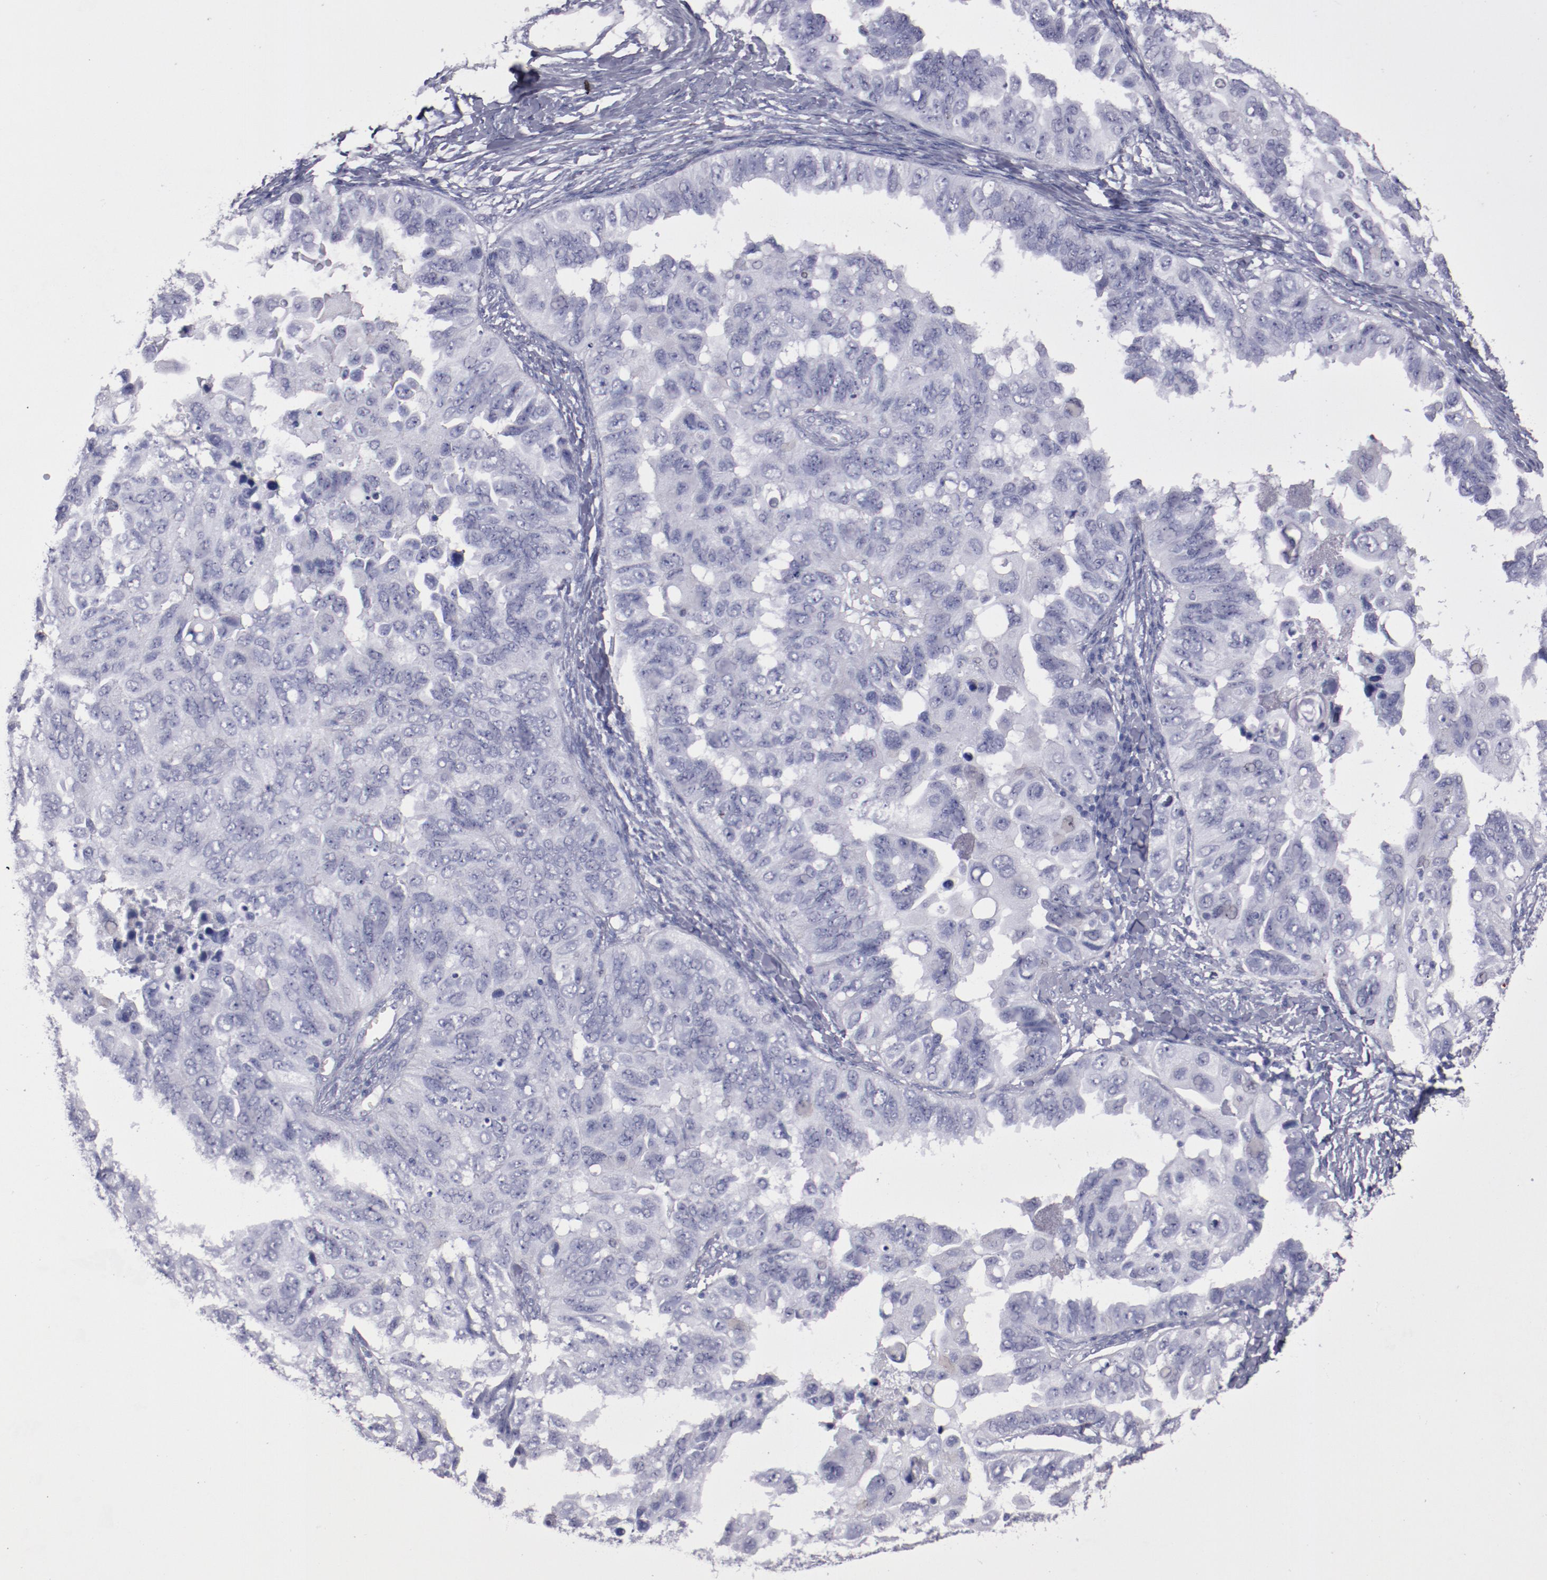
{"staining": {"intensity": "negative", "quantity": "none", "location": "none"}, "tissue": "ovarian cancer", "cell_type": "Tumor cells", "image_type": "cancer", "snomed": [{"axis": "morphology", "description": "Cystadenocarcinoma, serous, NOS"}, {"axis": "topography", "description": "Ovary"}], "caption": "Immunohistochemistry (IHC) of ovarian cancer shows no staining in tumor cells. (Brightfield microscopy of DAB (3,3'-diaminobenzidine) immunohistochemistry at high magnification).", "gene": "IRF8", "patient": {"sex": "female", "age": 82}}